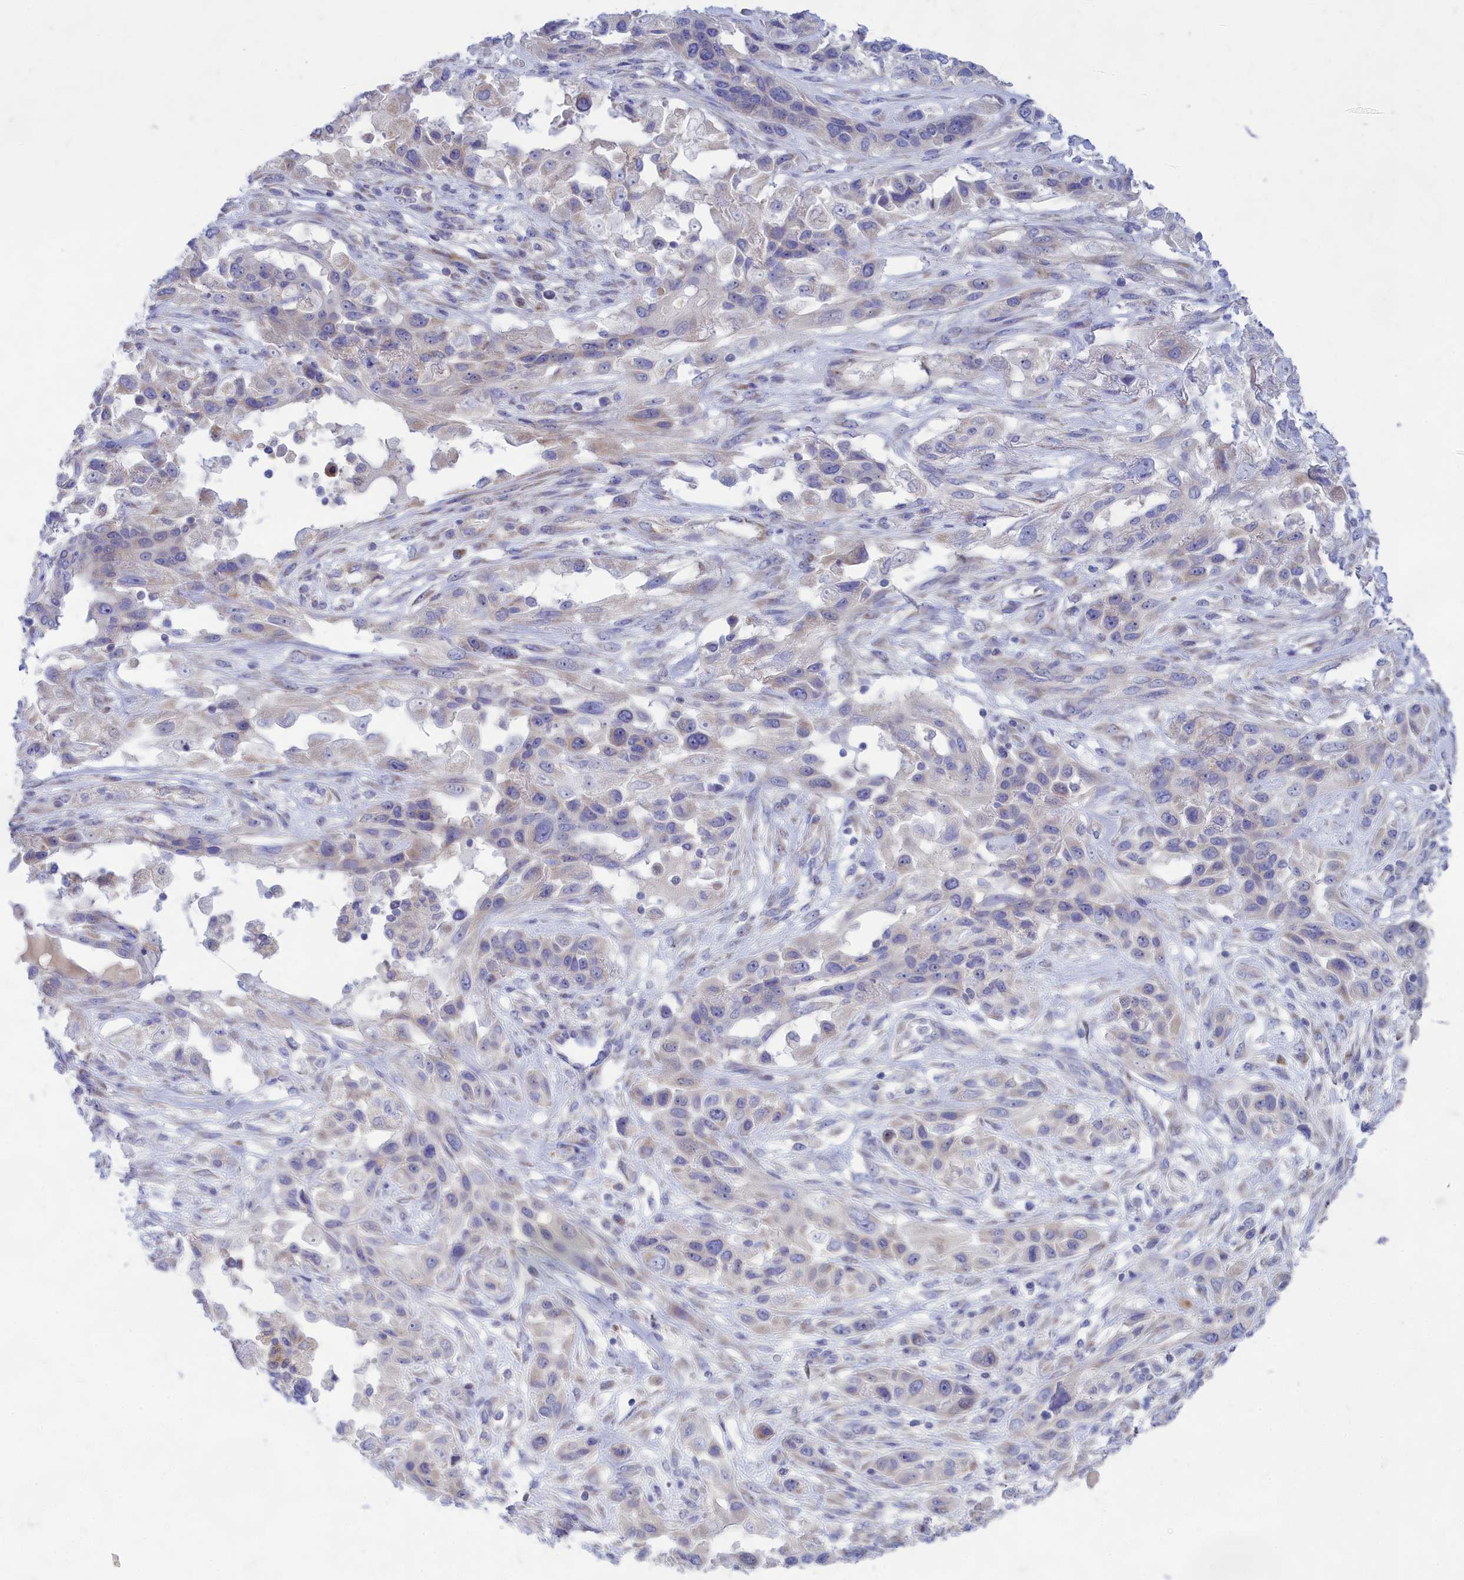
{"staining": {"intensity": "weak", "quantity": "<25%", "location": "cytoplasmic/membranous"}, "tissue": "lung cancer", "cell_type": "Tumor cells", "image_type": "cancer", "snomed": [{"axis": "morphology", "description": "Squamous cell carcinoma, NOS"}, {"axis": "topography", "description": "Lung"}], "caption": "Human squamous cell carcinoma (lung) stained for a protein using immunohistochemistry demonstrates no positivity in tumor cells.", "gene": "TMEM30B", "patient": {"sex": "female", "age": 70}}